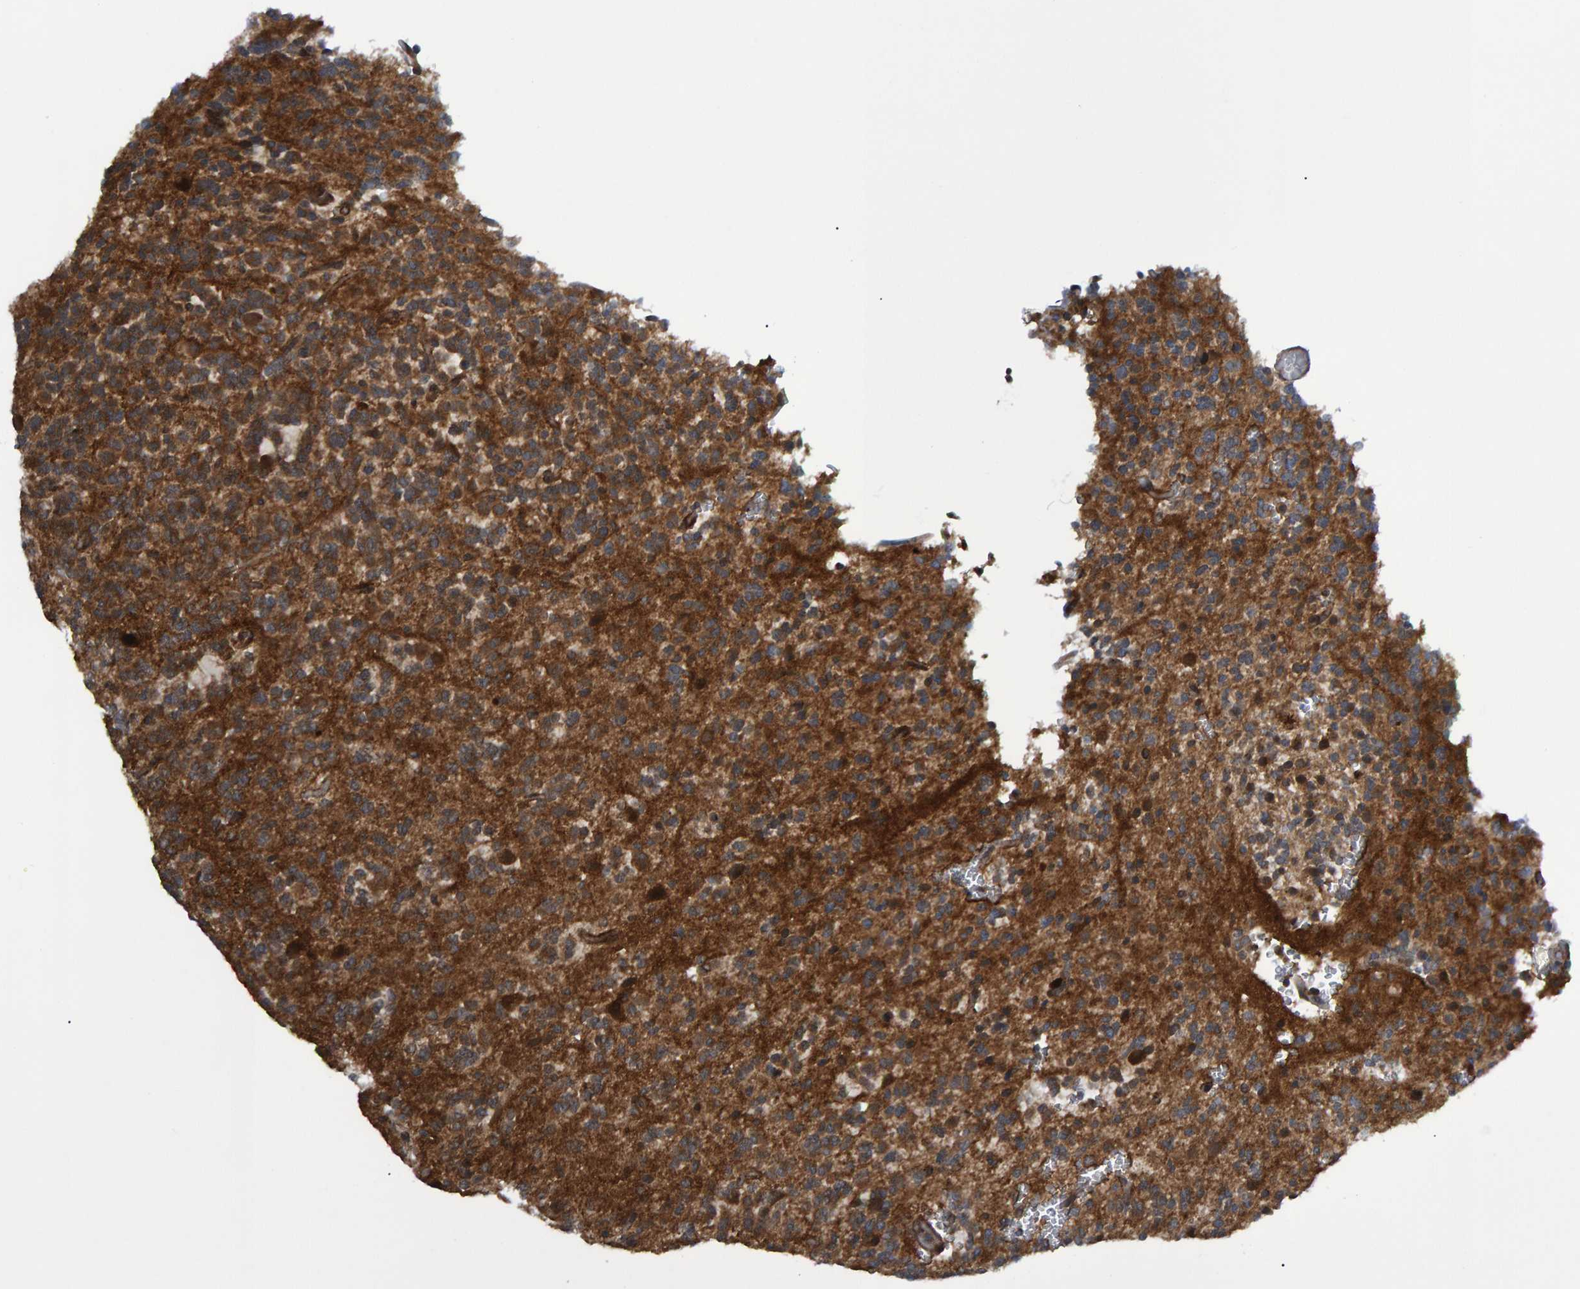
{"staining": {"intensity": "moderate", "quantity": ">75%", "location": "cytoplasmic/membranous"}, "tissue": "glioma", "cell_type": "Tumor cells", "image_type": "cancer", "snomed": [{"axis": "morphology", "description": "Glioma, malignant, Low grade"}, {"axis": "topography", "description": "Brain"}], "caption": "Immunohistochemistry (IHC) micrograph of glioma stained for a protein (brown), which demonstrates medium levels of moderate cytoplasmic/membranous staining in approximately >75% of tumor cells.", "gene": "ATP6V1H", "patient": {"sex": "male", "age": 38}}